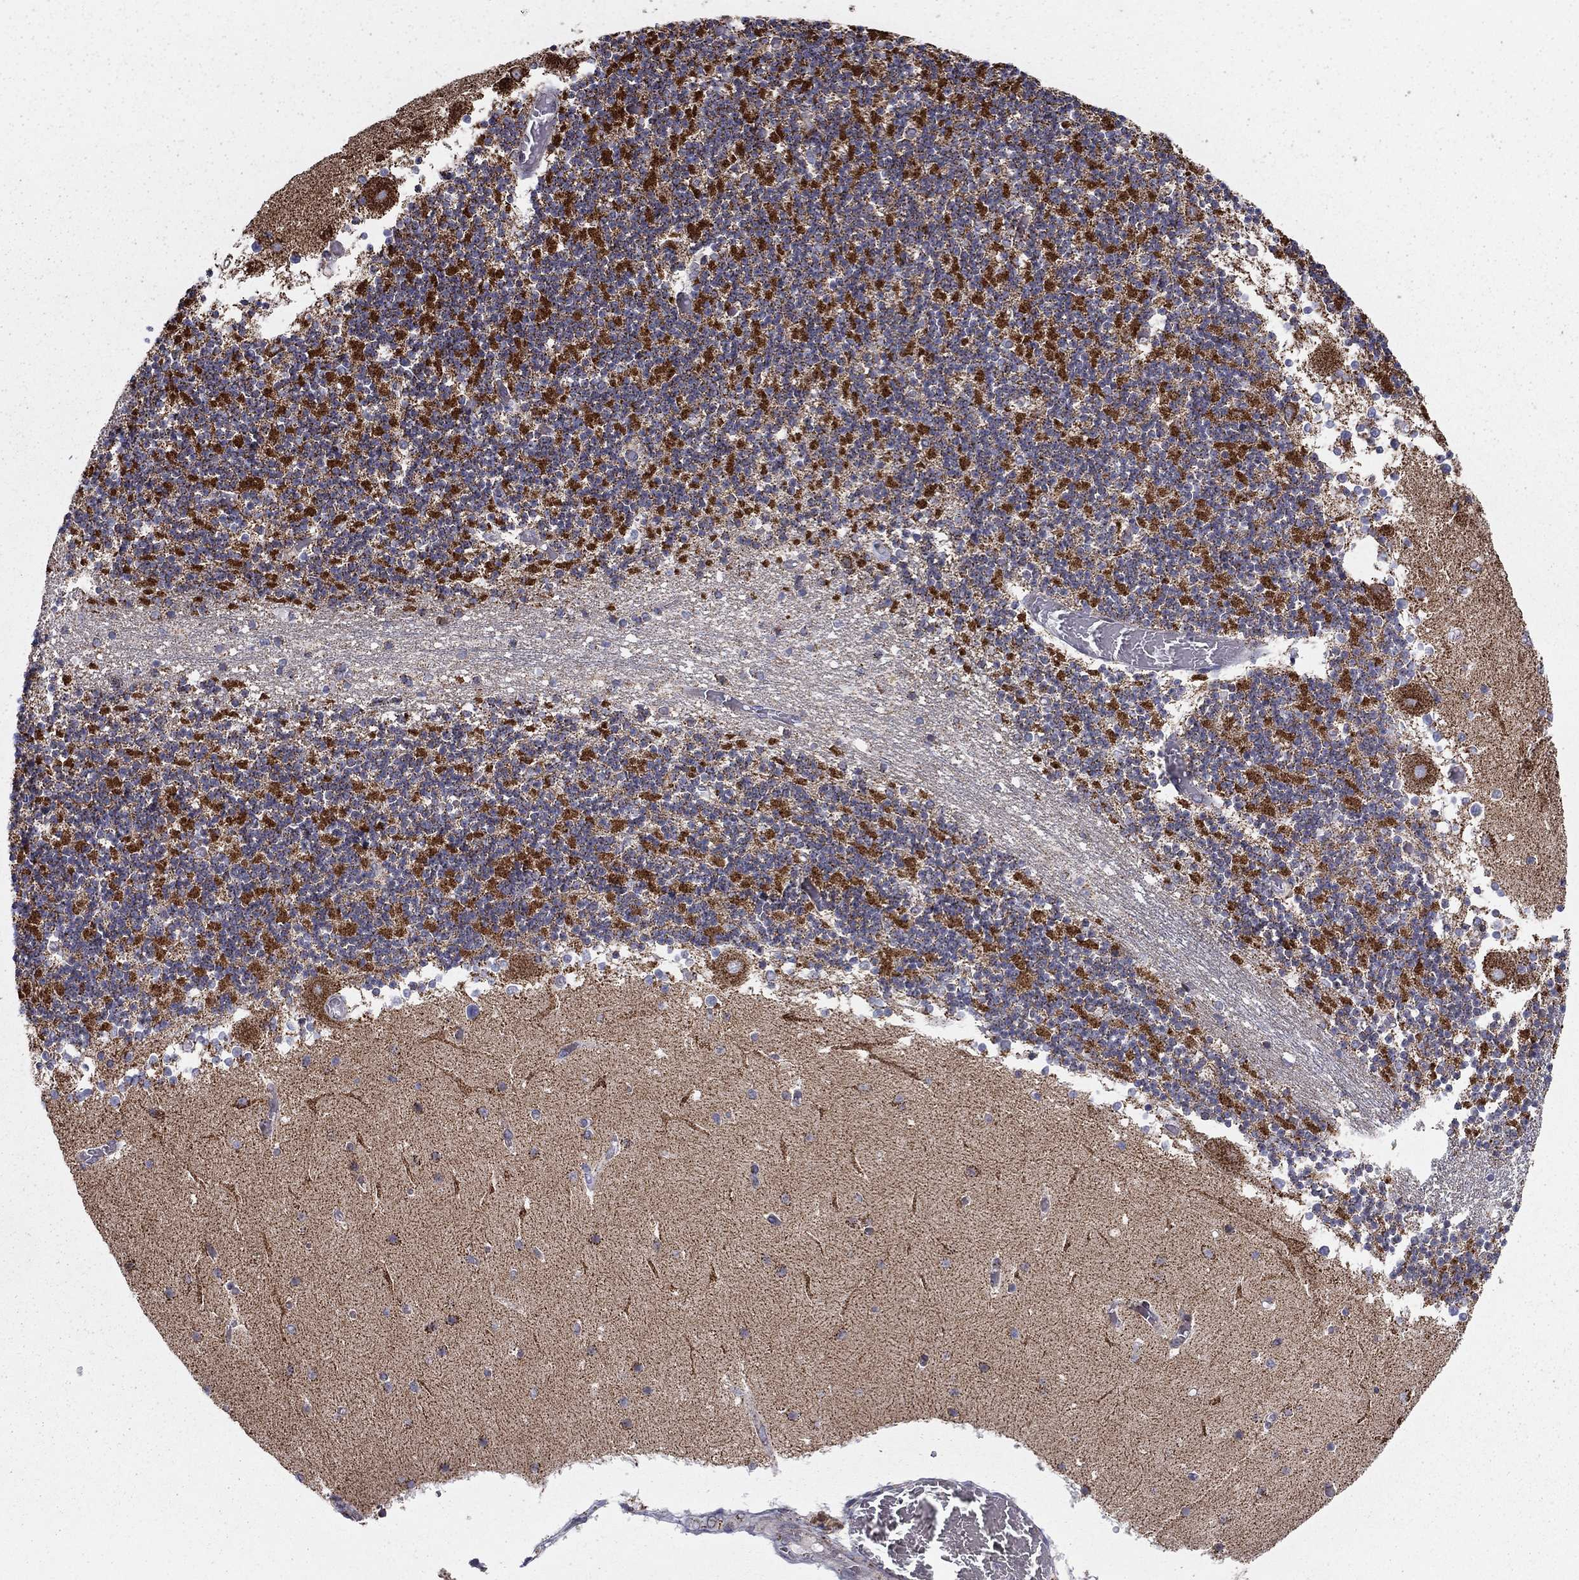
{"staining": {"intensity": "negative", "quantity": "none", "location": "none"}, "tissue": "cerebellum", "cell_type": "Cells in granular layer", "image_type": "normal", "snomed": [{"axis": "morphology", "description": "Normal tissue, NOS"}, {"axis": "topography", "description": "Cerebellum"}], "caption": "Immunohistochemical staining of benign cerebellum reveals no significant expression in cells in granular layer. Nuclei are stained in blue.", "gene": "NDUFV1", "patient": {"sex": "female", "age": 28}}